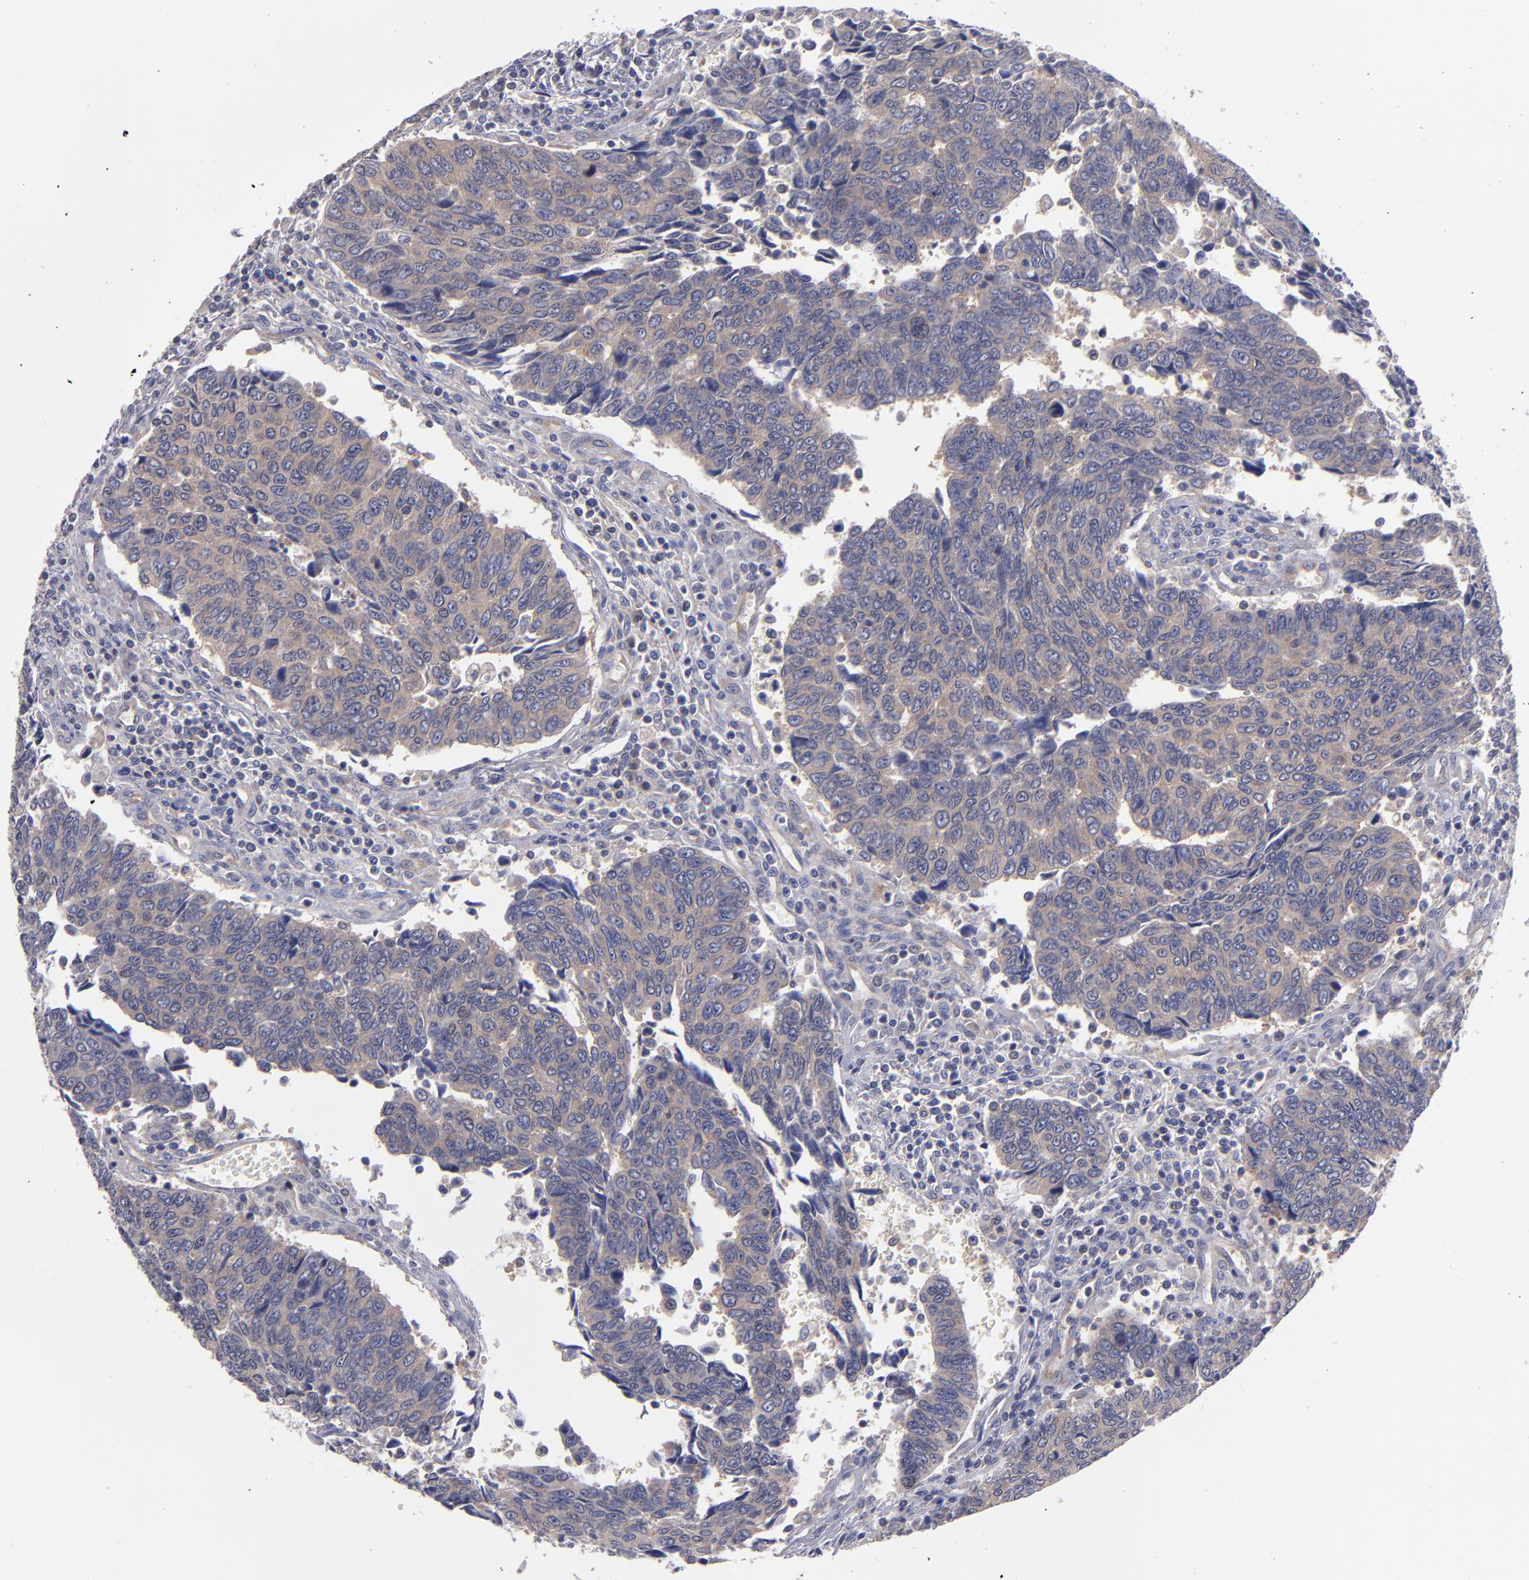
{"staining": {"intensity": "weak", "quantity": ">75%", "location": "cytoplasmic/membranous"}, "tissue": "urothelial cancer", "cell_type": "Tumor cells", "image_type": "cancer", "snomed": [{"axis": "morphology", "description": "Urothelial carcinoma, High grade"}, {"axis": "topography", "description": "Urinary bladder"}], "caption": "There is low levels of weak cytoplasmic/membranous expression in tumor cells of urothelial carcinoma (high-grade), as demonstrated by immunohistochemical staining (brown color).", "gene": "EIF3L", "patient": {"sex": "male", "age": 86}}